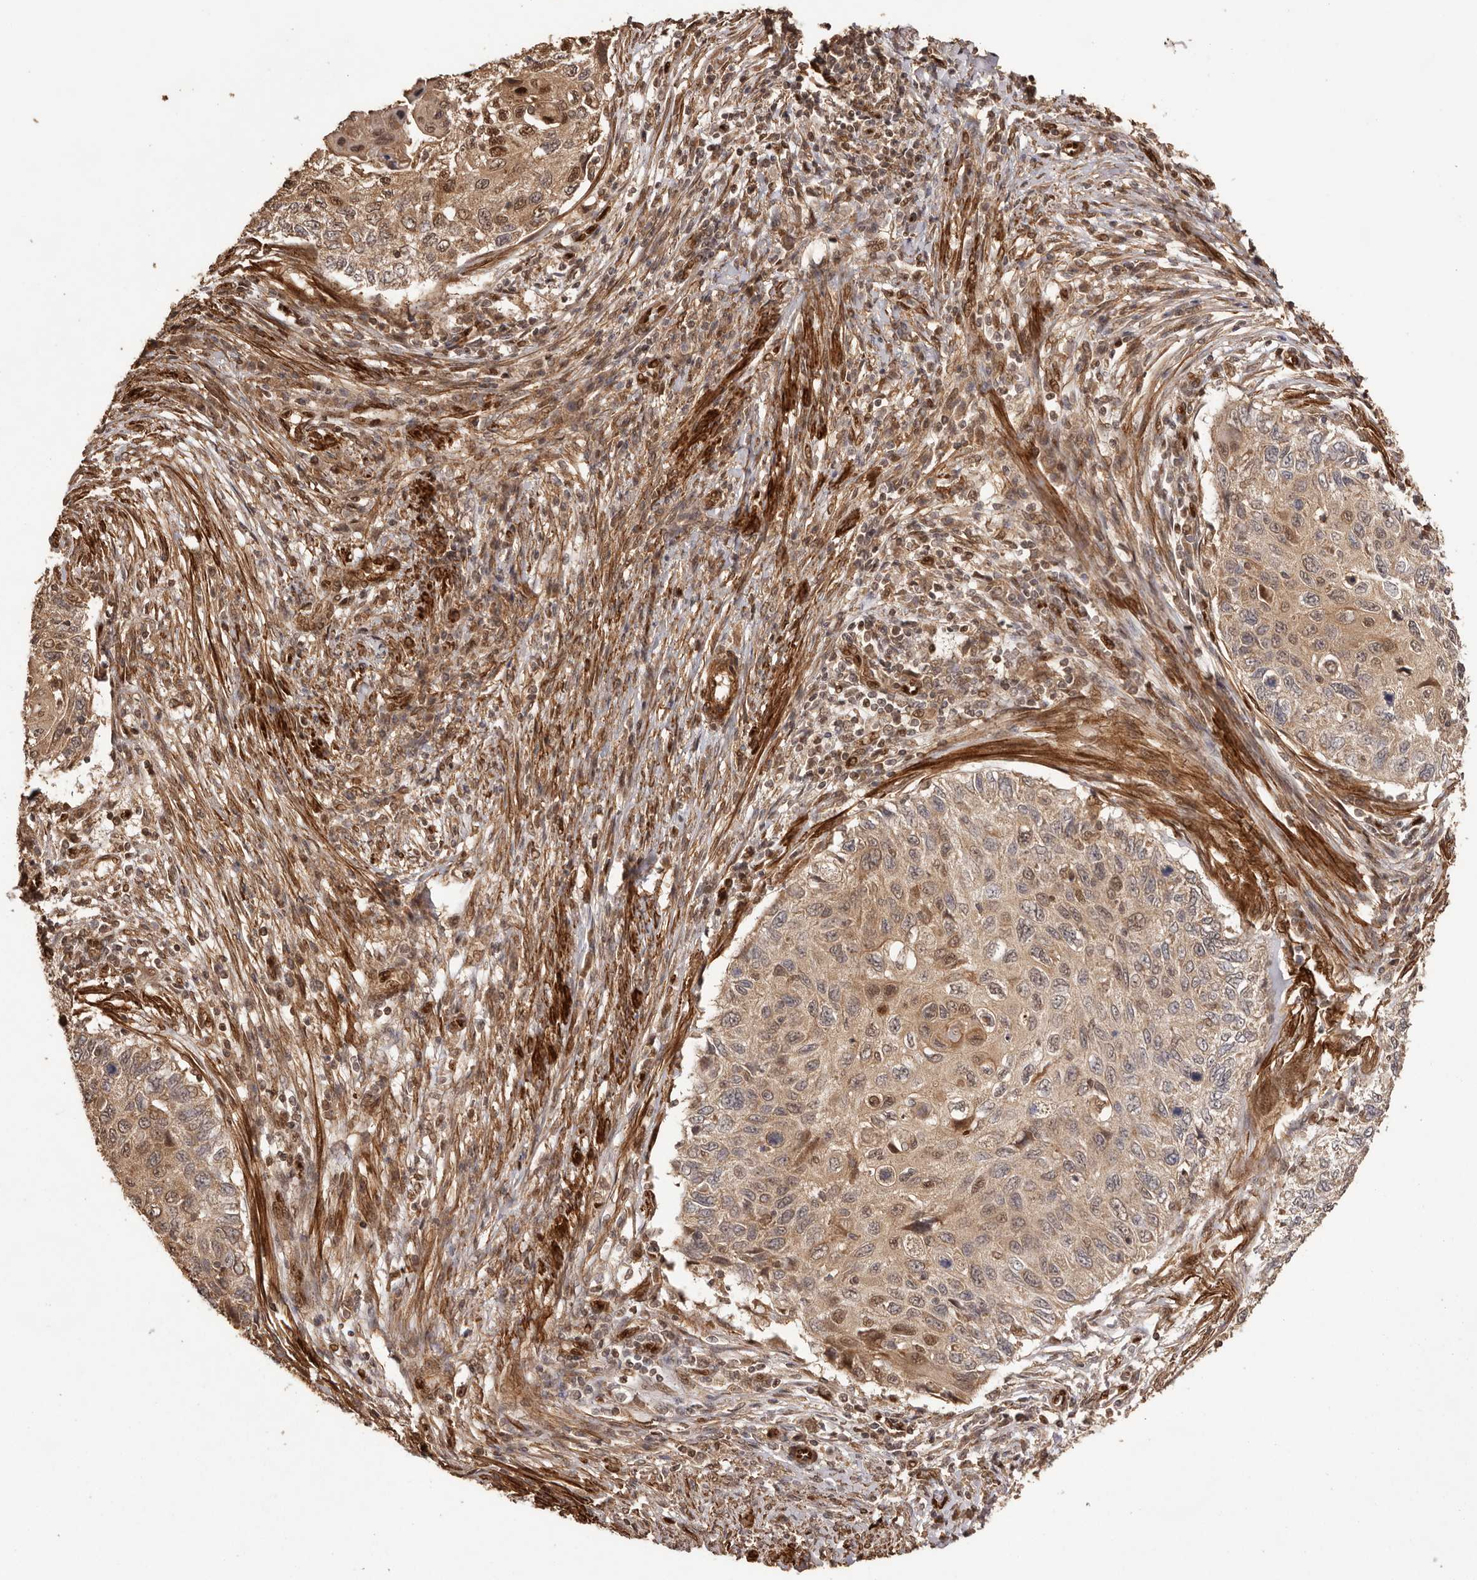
{"staining": {"intensity": "moderate", "quantity": ">75%", "location": "cytoplasmic/membranous,nuclear"}, "tissue": "cervical cancer", "cell_type": "Tumor cells", "image_type": "cancer", "snomed": [{"axis": "morphology", "description": "Squamous cell carcinoma, NOS"}, {"axis": "topography", "description": "Cervix"}], "caption": "Squamous cell carcinoma (cervical) stained for a protein (brown) displays moderate cytoplasmic/membranous and nuclear positive positivity in about >75% of tumor cells.", "gene": "UBR2", "patient": {"sex": "female", "age": 70}}